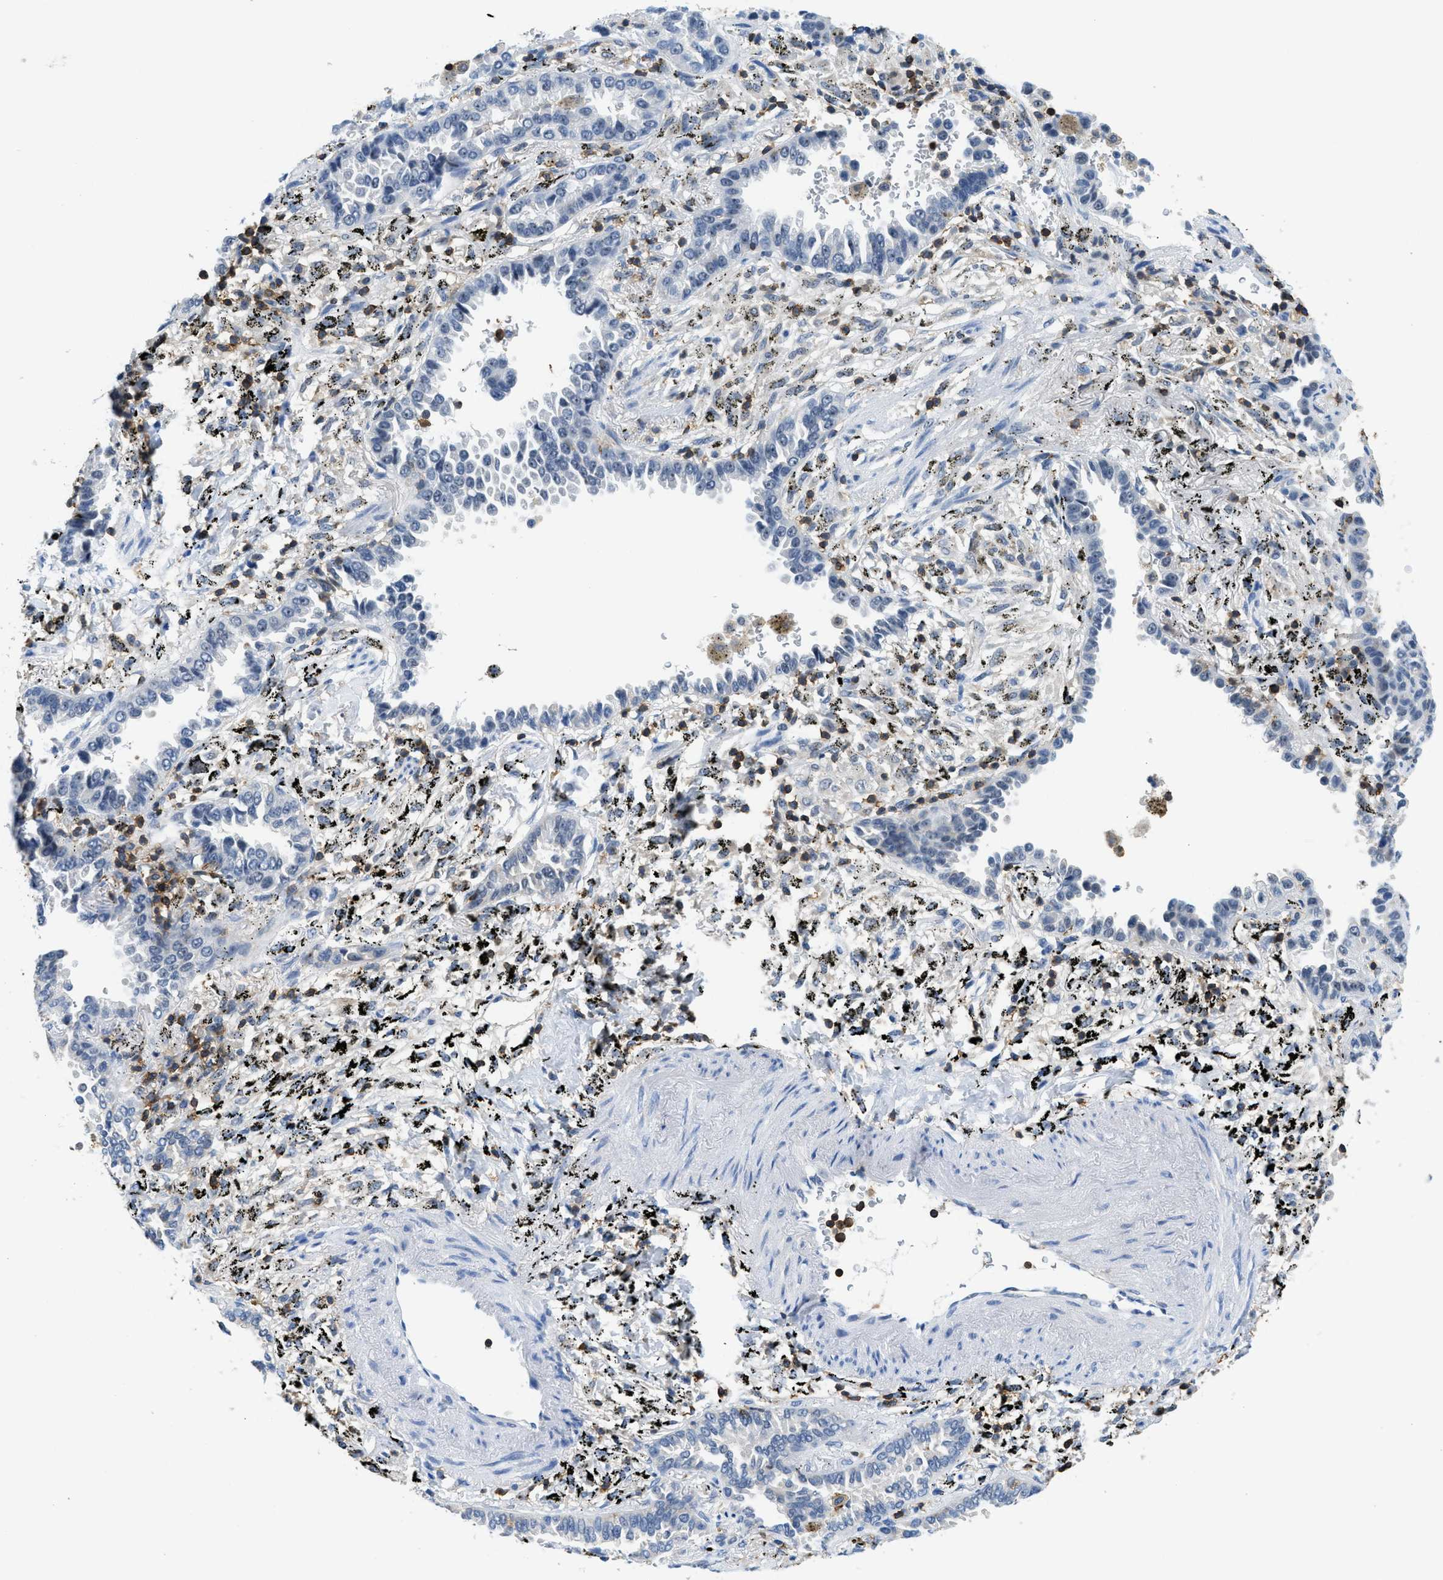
{"staining": {"intensity": "negative", "quantity": "none", "location": "none"}, "tissue": "lung cancer", "cell_type": "Tumor cells", "image_type": "cancer", "snomed": [{"axis": "morphology", "description": "Normal tissue, NOS"}, {"axis": "morphology", "description": "Adenocarcinoma, NOS"}, {"axis": "topography", "description": "Lung"}], "caption": "Histopathology image shows no protein expression in tumor cells of lung cancer (adenocarcinoma) tissue.", "gene": "FAM151A", "patient": {"sex": "male", "age": 59}}